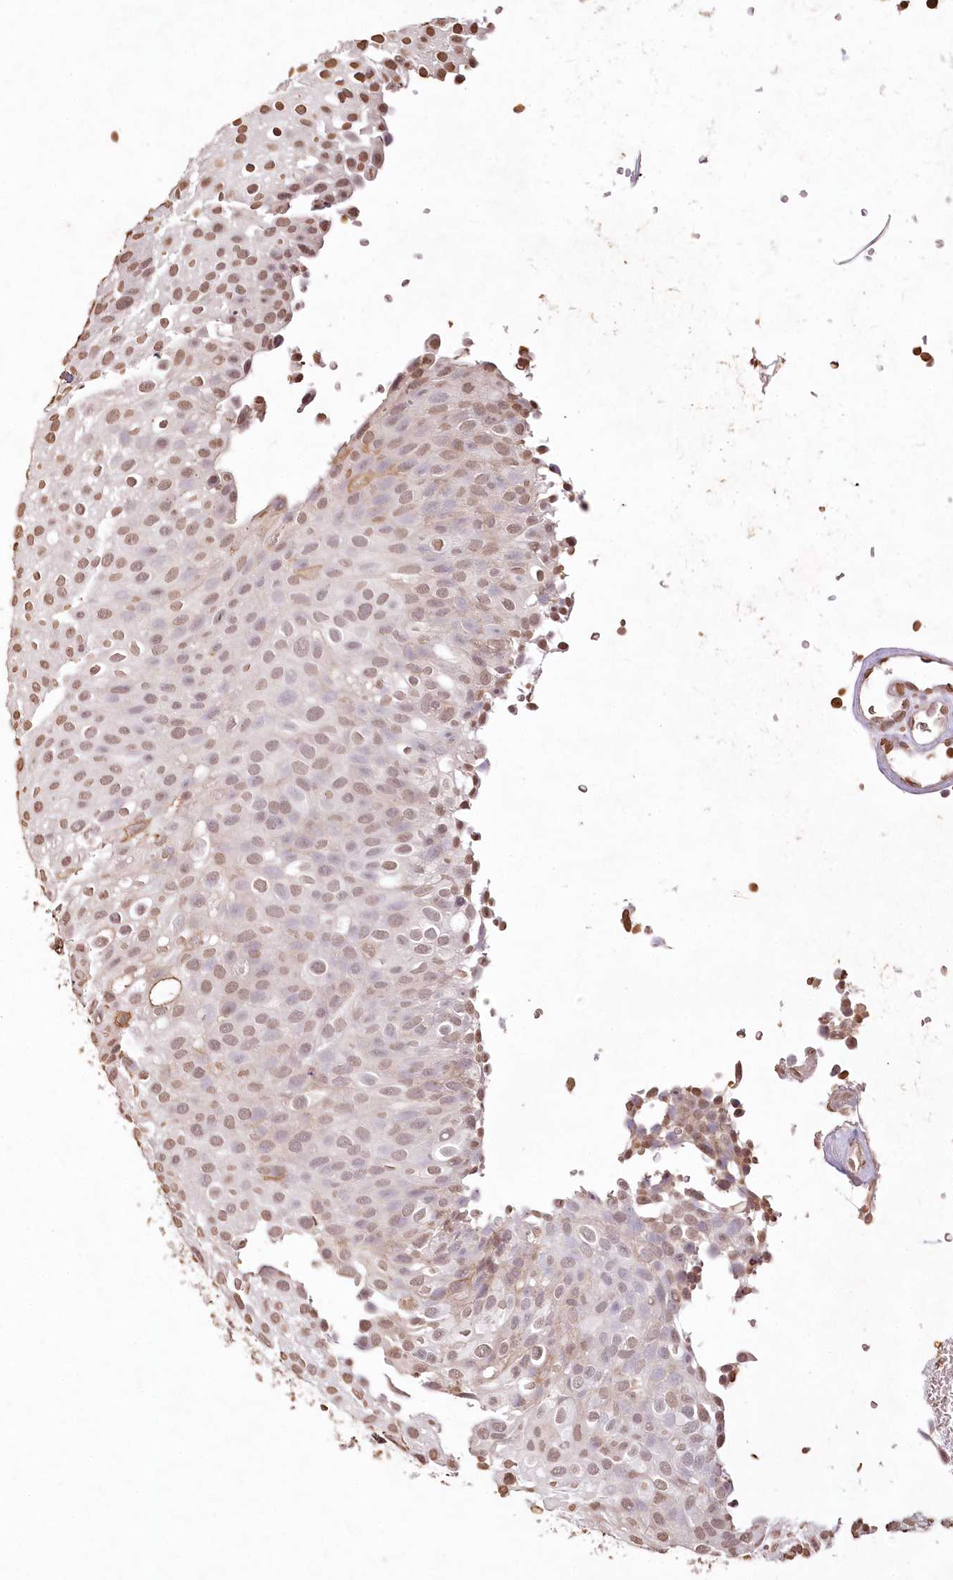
{"staining": {"intensity": "moderate", "quantity": "25%-75%", "location": "nuclear"}, "tissue": "urothelial cancer", "cell_type": "Tumor cells", "image_type": "cancer", "snomed": [{"axis": "morphology", "description": "Urothelial carcinoma, Low grade"}, {"axis": "topography", "description": "Urinary bladder"}], "caption": "Human low-grade urothelial carcinoma stained for a protein (brown) displays moderate nuclear positive expression in approximately 25%-75% of tumor cells.", "gene": "DMXL1", "patient": {"sex": "male", "age": 78}}